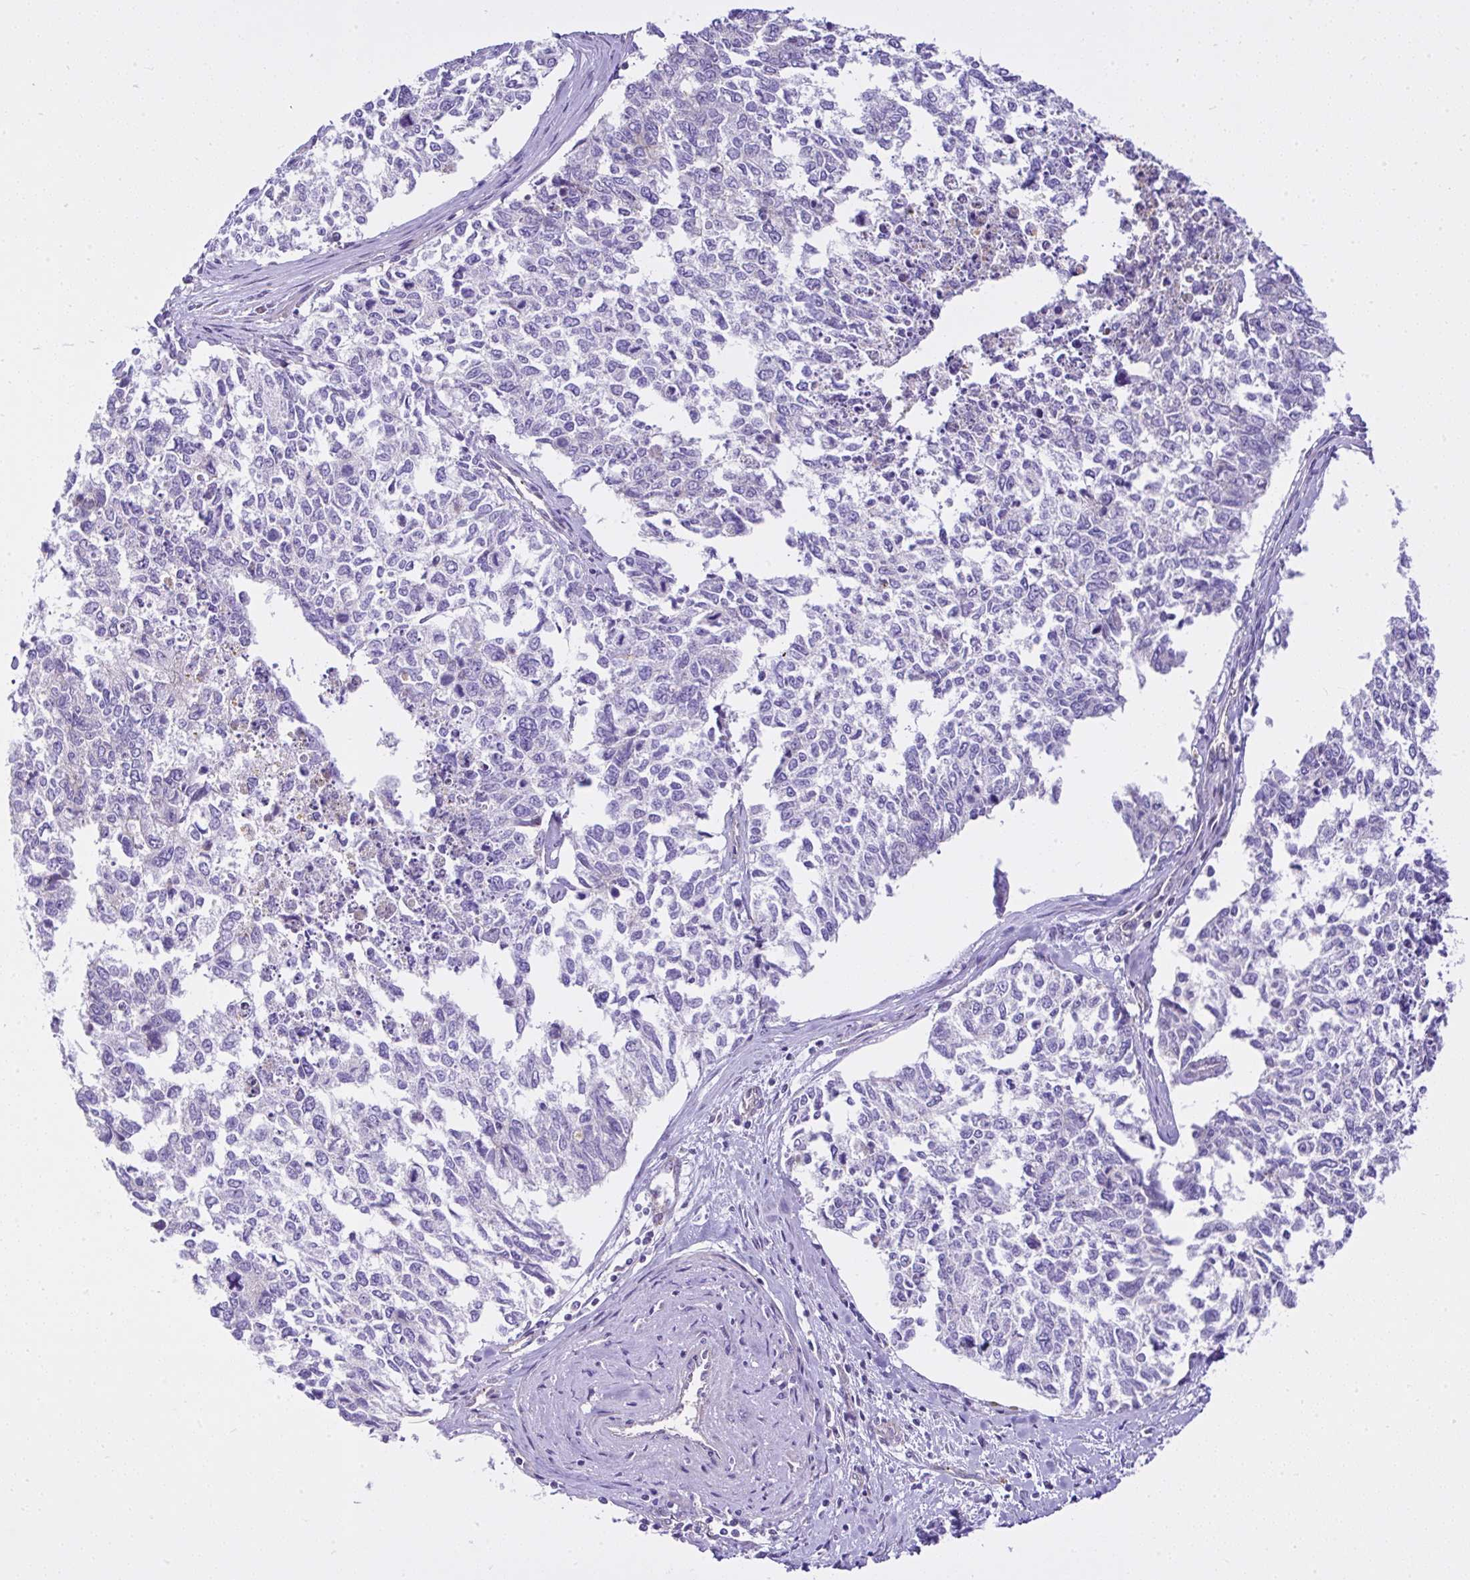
{"staining": {"intensity": "negative", "quantity": "none", "location": "none"}, "tissue": "cervical cancer", "cell_type": "Tumor cells", "image_type": "cancer", "snomed": [{"axis": "morphology", "description": "Adenocarcinoma, NOS"}, {"axis": "topography", "description": "Cervix"}], "caption": "Protein analysis of cervical cancer (adenocarcinoma) reveals no significant staining in tumor cells.", "gene": "CCDC142", "patient": {"sex": "female", "age": 63}}